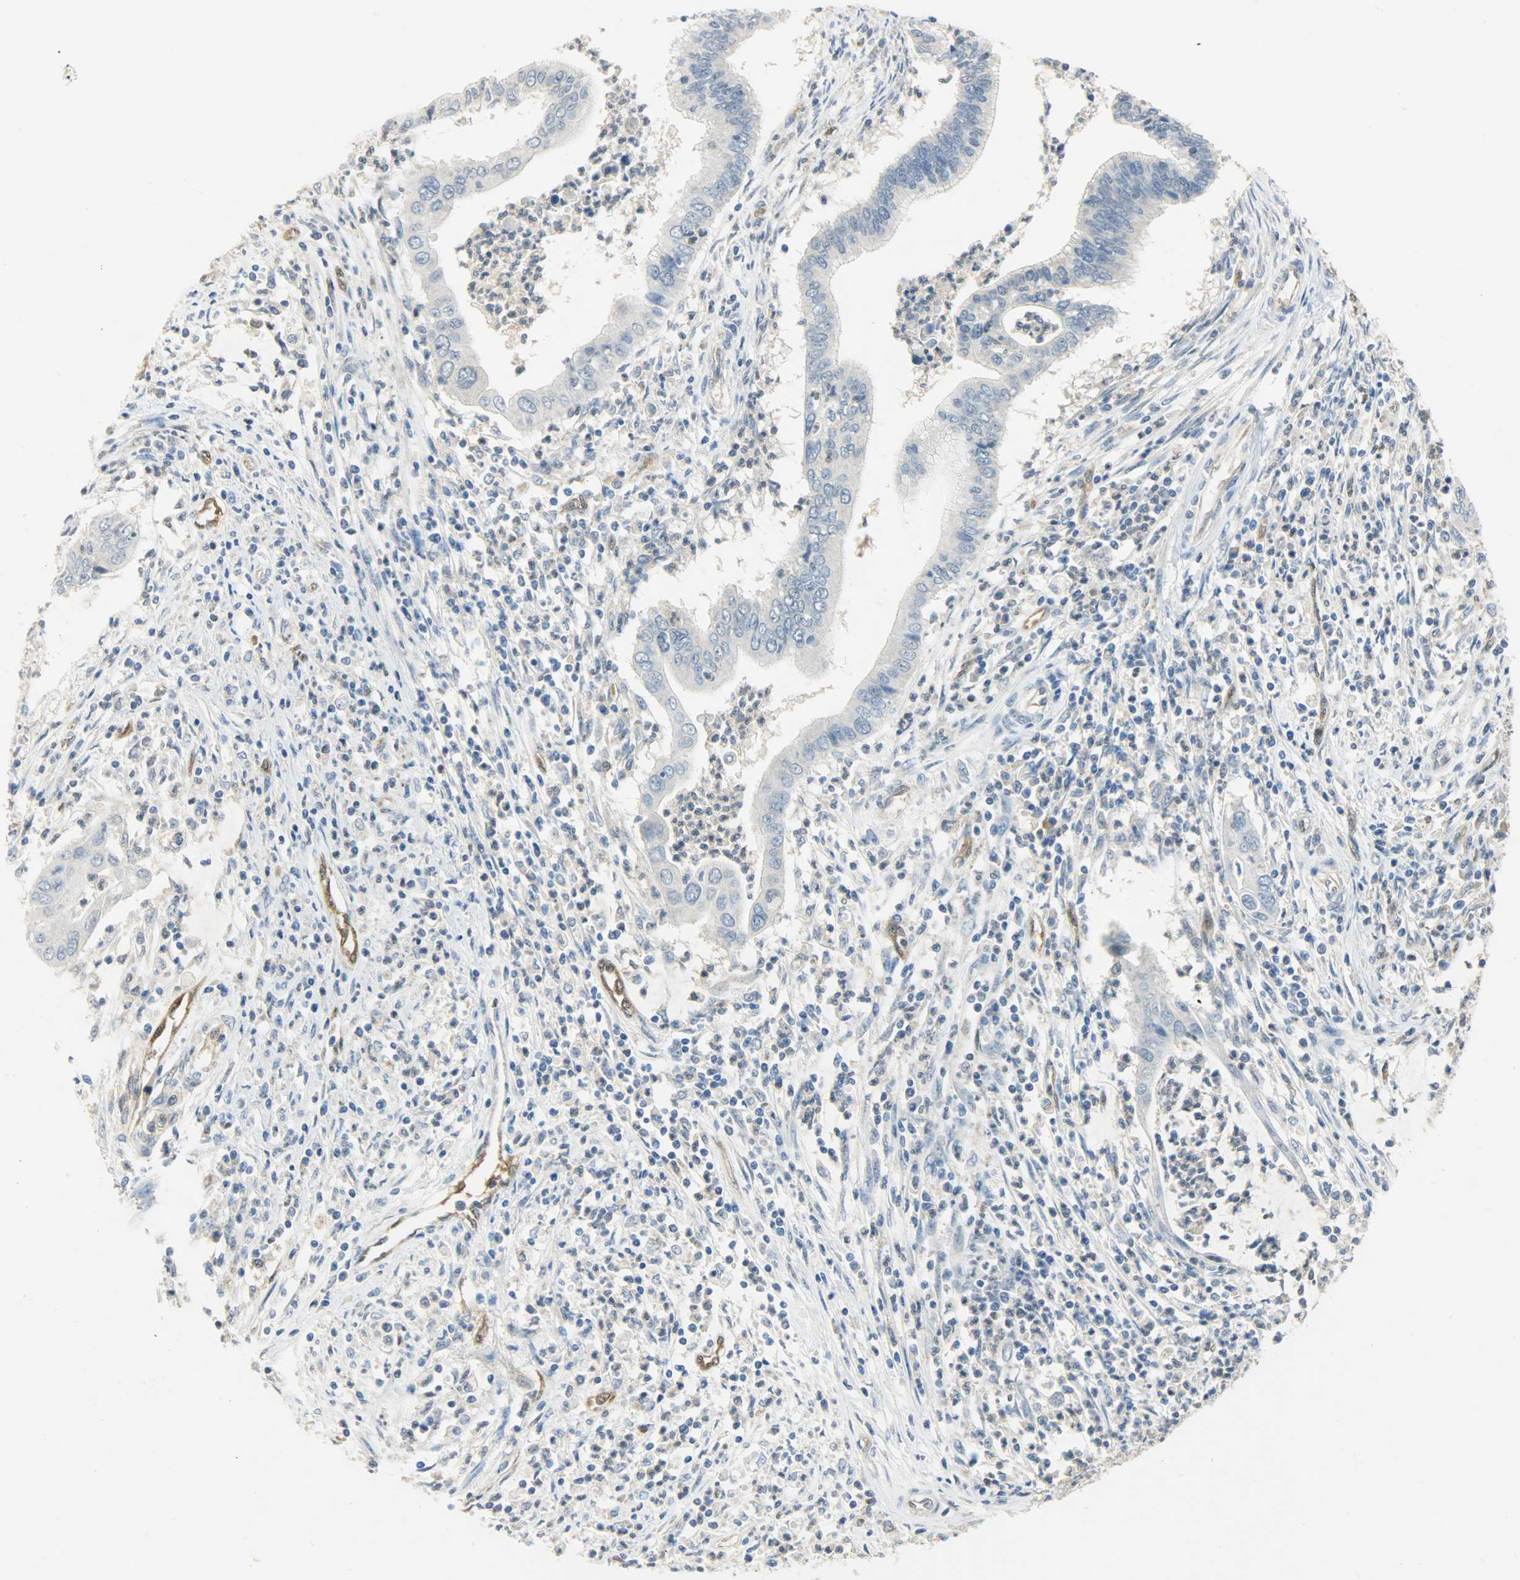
{"staining": {"intensity": "negative", "quantity": "none", "location": "none"}, "tissue": "cervical cancer", "cell_type": "Tumor cells", "image_type": "cancer", "snomed": [{"axis": "morphology", "description": "Adenocarcinoma, NOS"}, {"axis": "topography", "description": "Cervix"}], "caption": "This micrograph is of cervical cancer stained with immunohistochemistry to label a protein in brown with the nuclei are counter-stained blue. There is no positivity in tumor cells.", "gene": "FKBP1A", "patient": {"sex": "female", "age": 36}}